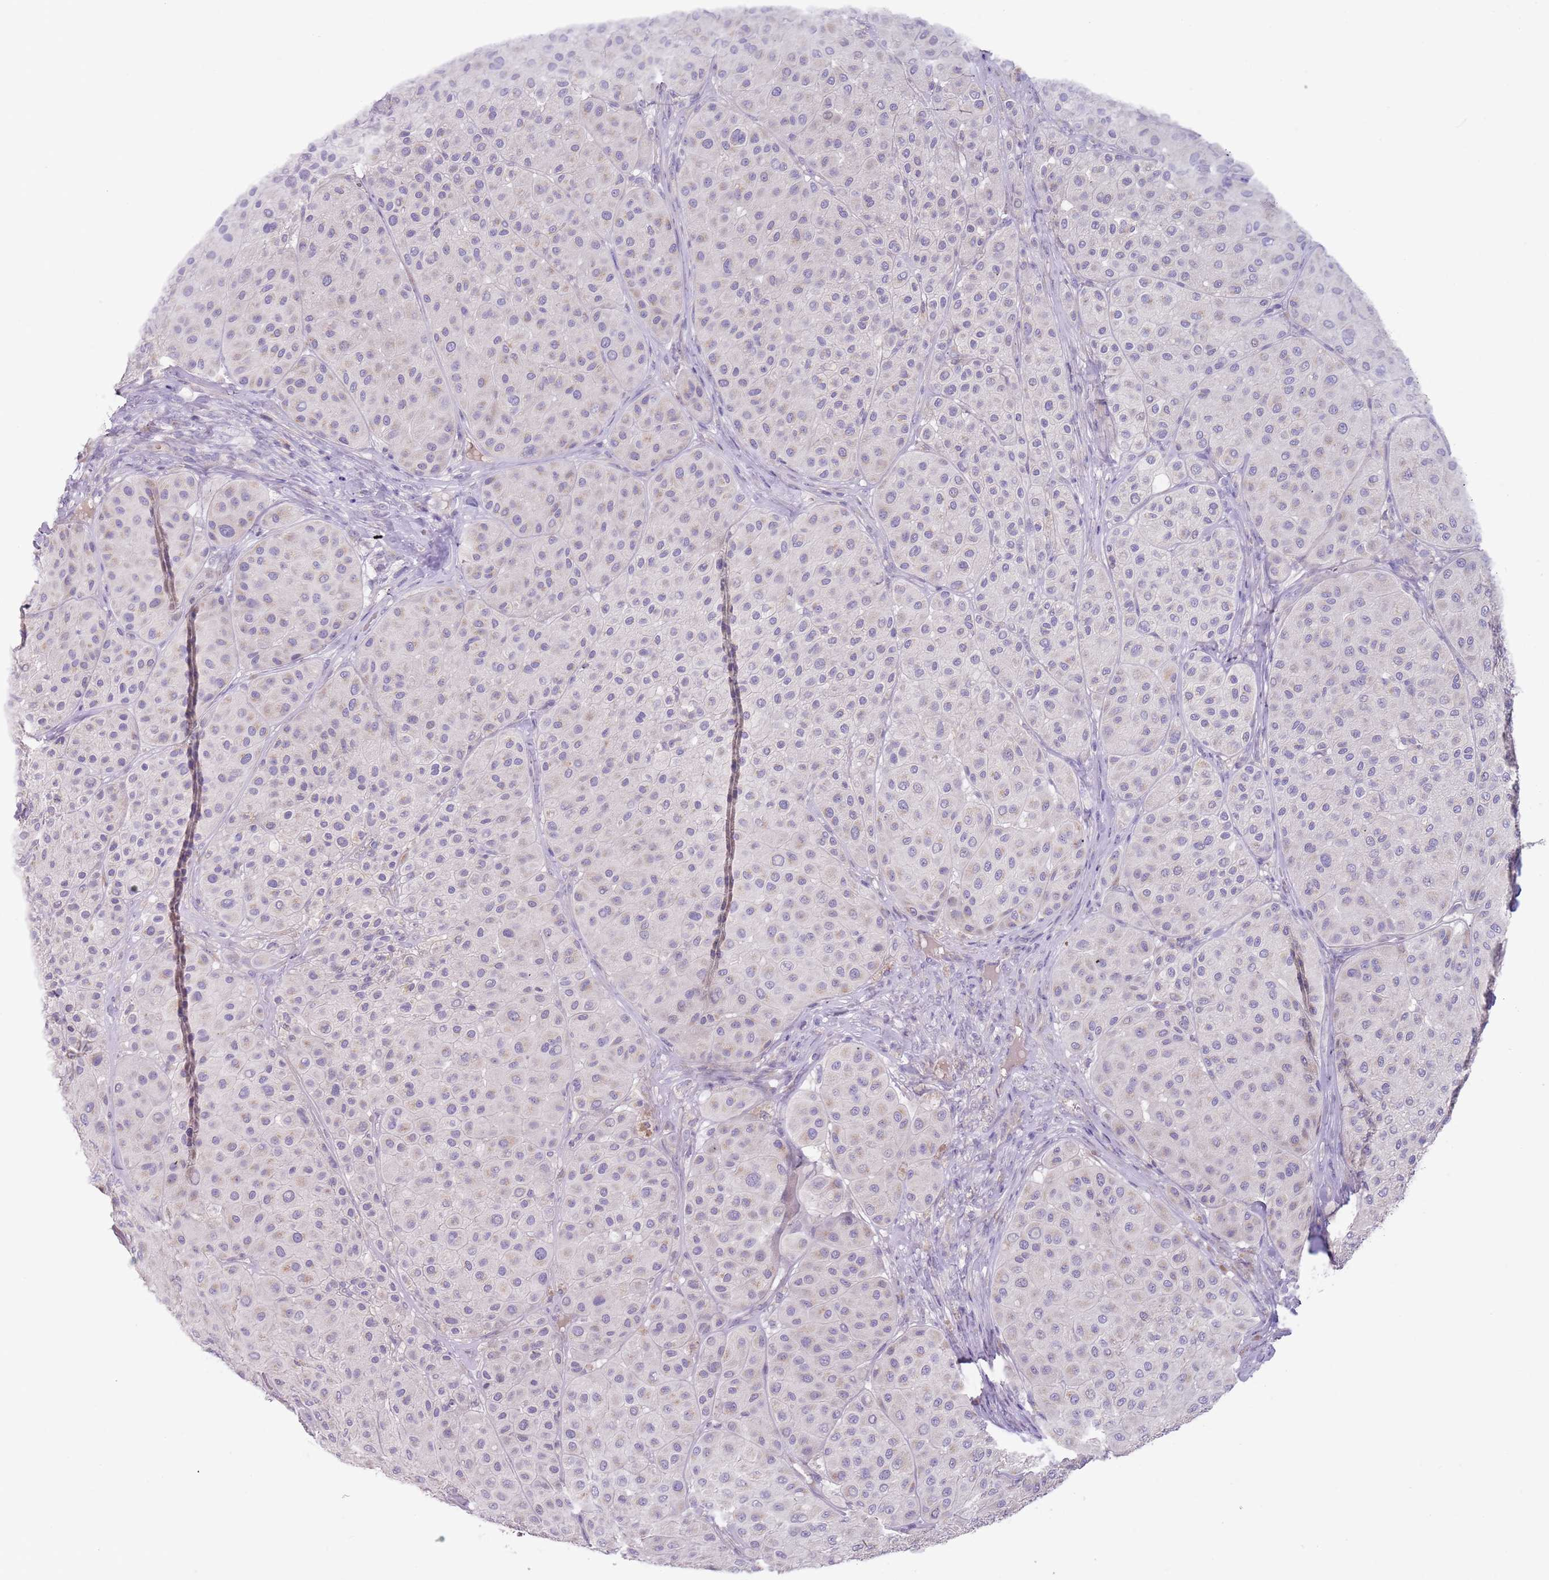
{"staining": {"intensity": "negative", "quantity": "none", "location": "none"}, "tissue": "melanoma", "cell_type": "Tumor cells", "image_type": "cancer", "snomed": [{"axis": "morphology", "description": "Malignant melanoma, Metastatic site"}, {"axis": "topography", "description": "Smooth muscle"}], "caption": "IHC histopathology image of malignant melanoma (metastatic site) stained for a protein (brown), which displays no staining in tumor cells.", "gene": "PRAC1", "patient": {"sex": "male", "age": 41}}